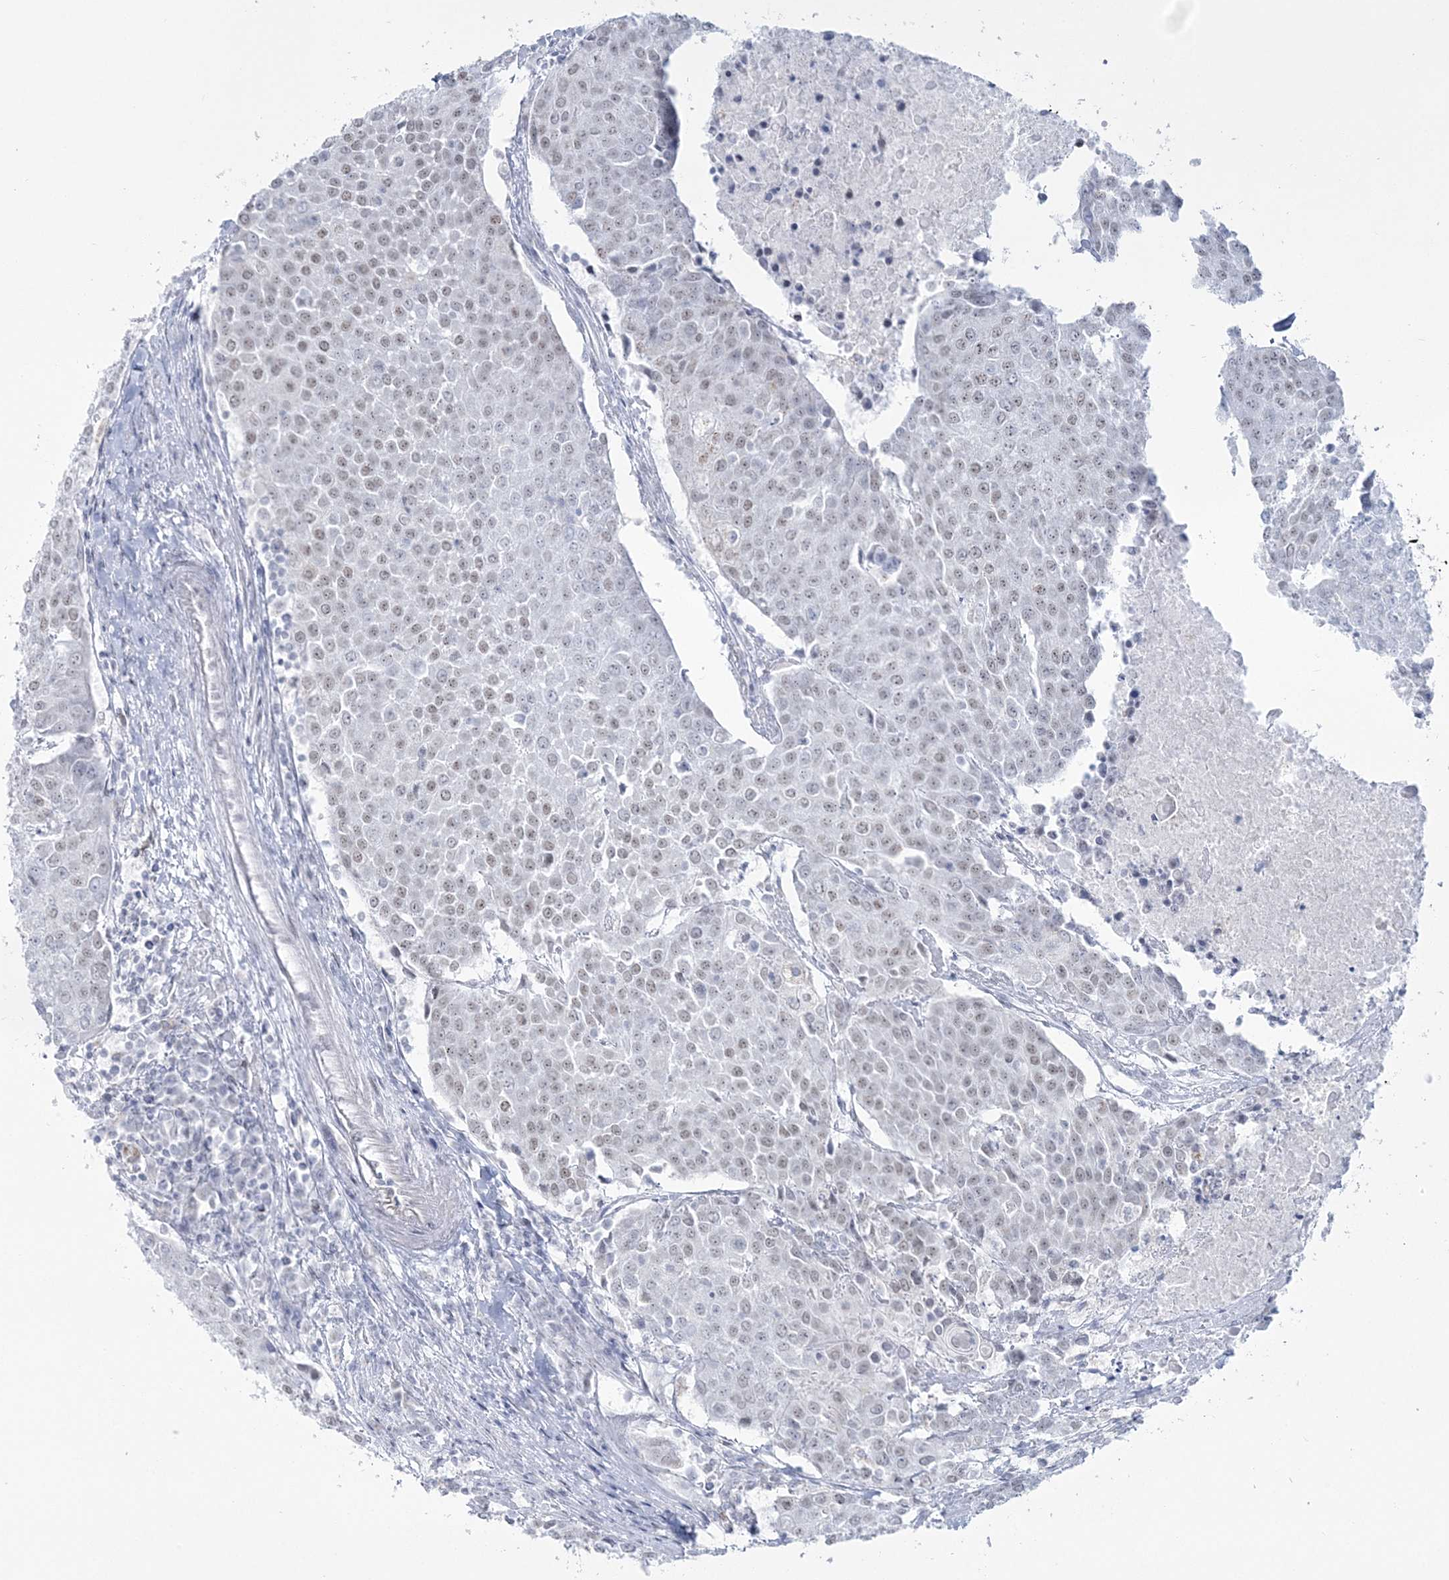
{"staining": {"intensity": "weak", "quantity": "25%-75%", "location": "nuclear"}, "tissue": "urothelial cancer", "cell_type": "Tumor cells", "image_type": "cancer", "snomed": [{"axis": "morphology", "description": "Urothelial carcinoma, High grade"}, {"axis": "topography", "description": "Urinary bladder"}], "caption": "Urothelial carcinoma (high-grade) was stained to show a protein in brown. There is low levels of weak nuclear expression in about 25%-75% of tumor cells.", "gene": "ZNF843", "patient": {"sex": "female", "age": 85}}